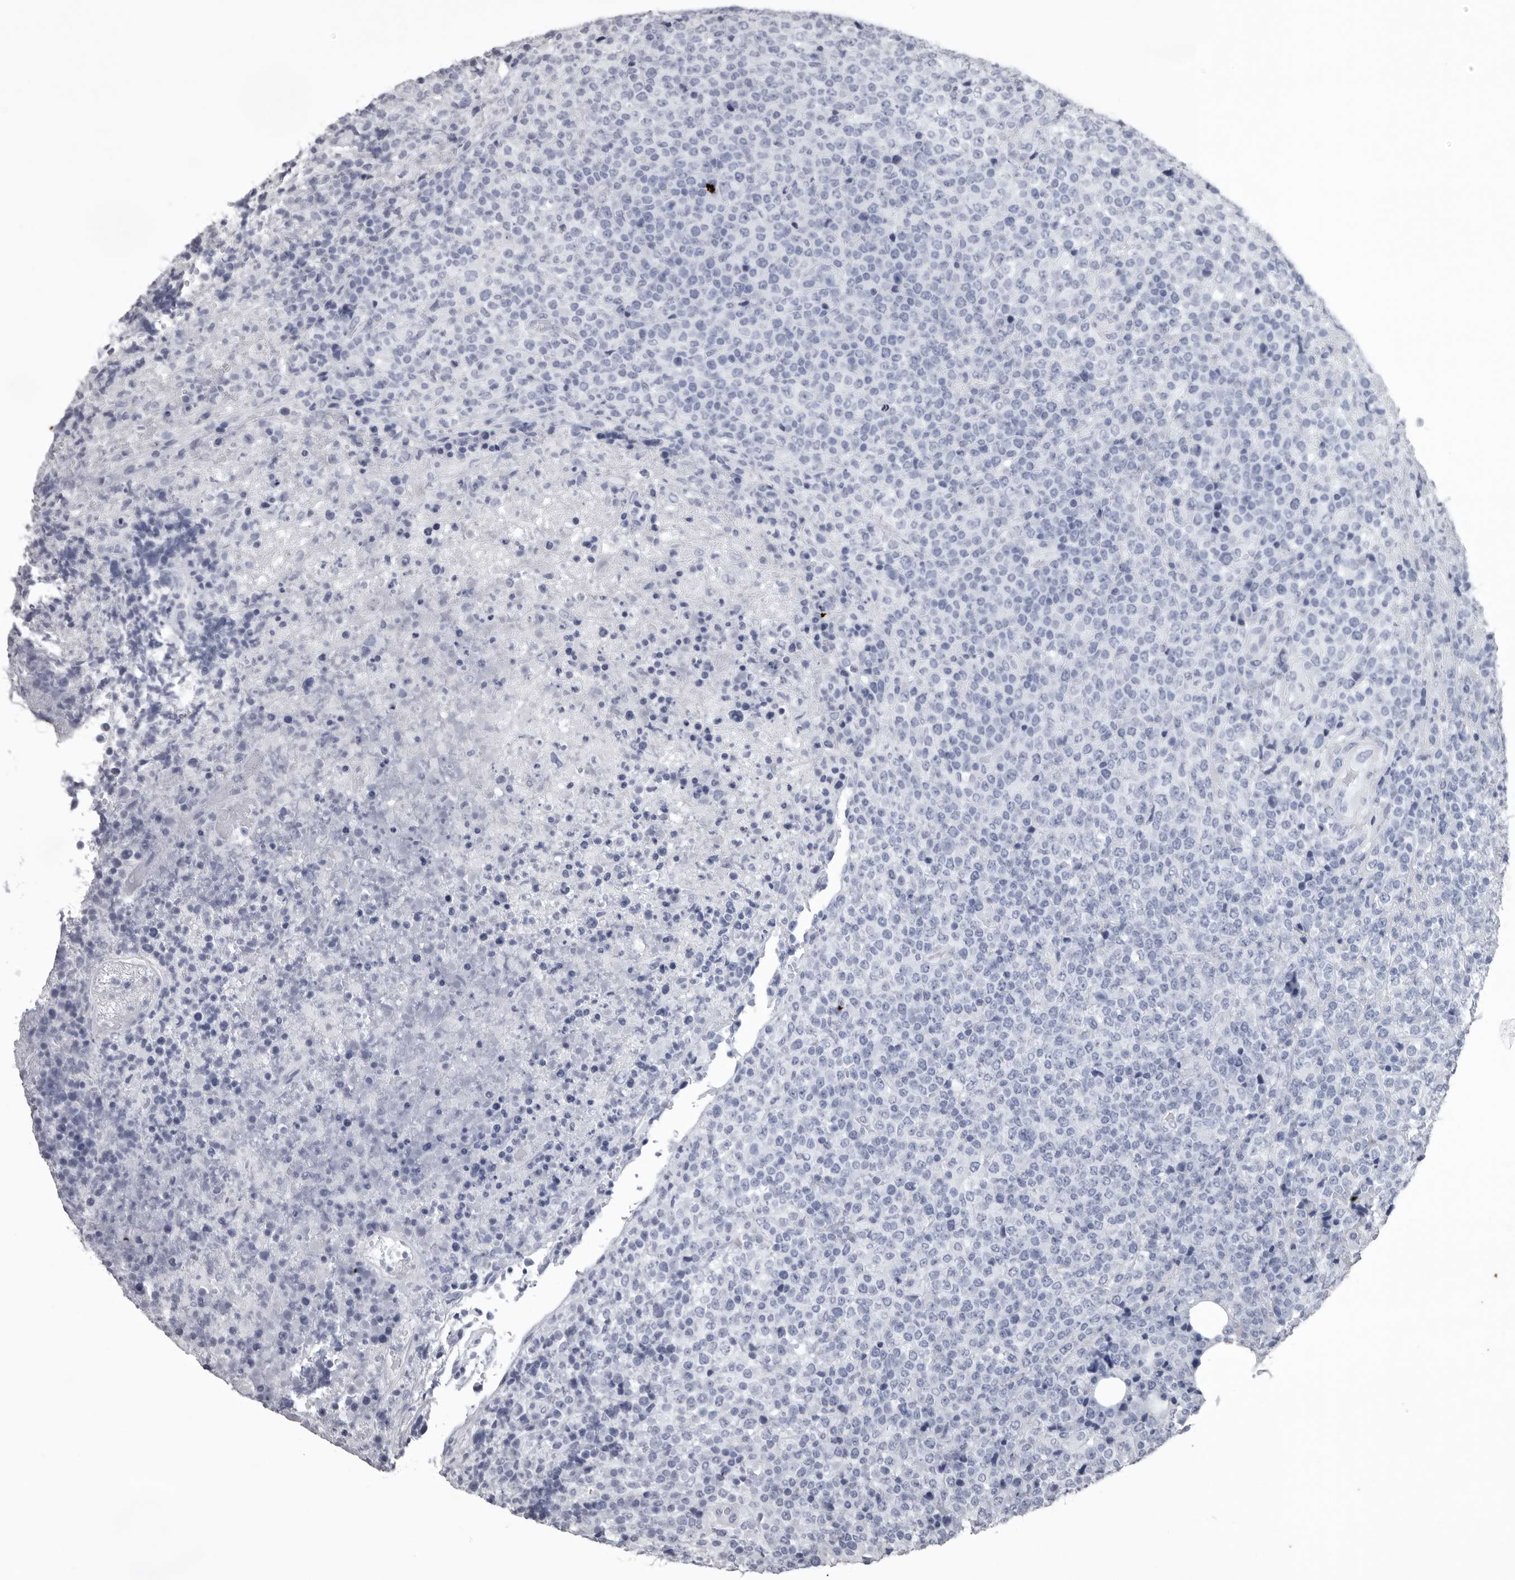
{"staining": {"intensity": "negative", "quantity": "none", "location": "none"}, "tissue": "lymphoma", "cell_type": "Tumor cells", "image_type": "cancer", "snomed": [{"axis": "morphology", "description": "Malignant lymphoma, non-Hodgkin's type, High grade"}, {"axis": "topography", "description": "Lymph node"}], "caption": "Malignant lymphoma, non-Hodgkin's type (high-grade) was stained to show a protein in brown. There is no significant staining in tumor cells. The staining is performed using DAB brown chromogen with nuclei counter-stained in using hematoxylin.", "gene": "ALDH5A1", "patient": {"sex": "male", "age": 13}}